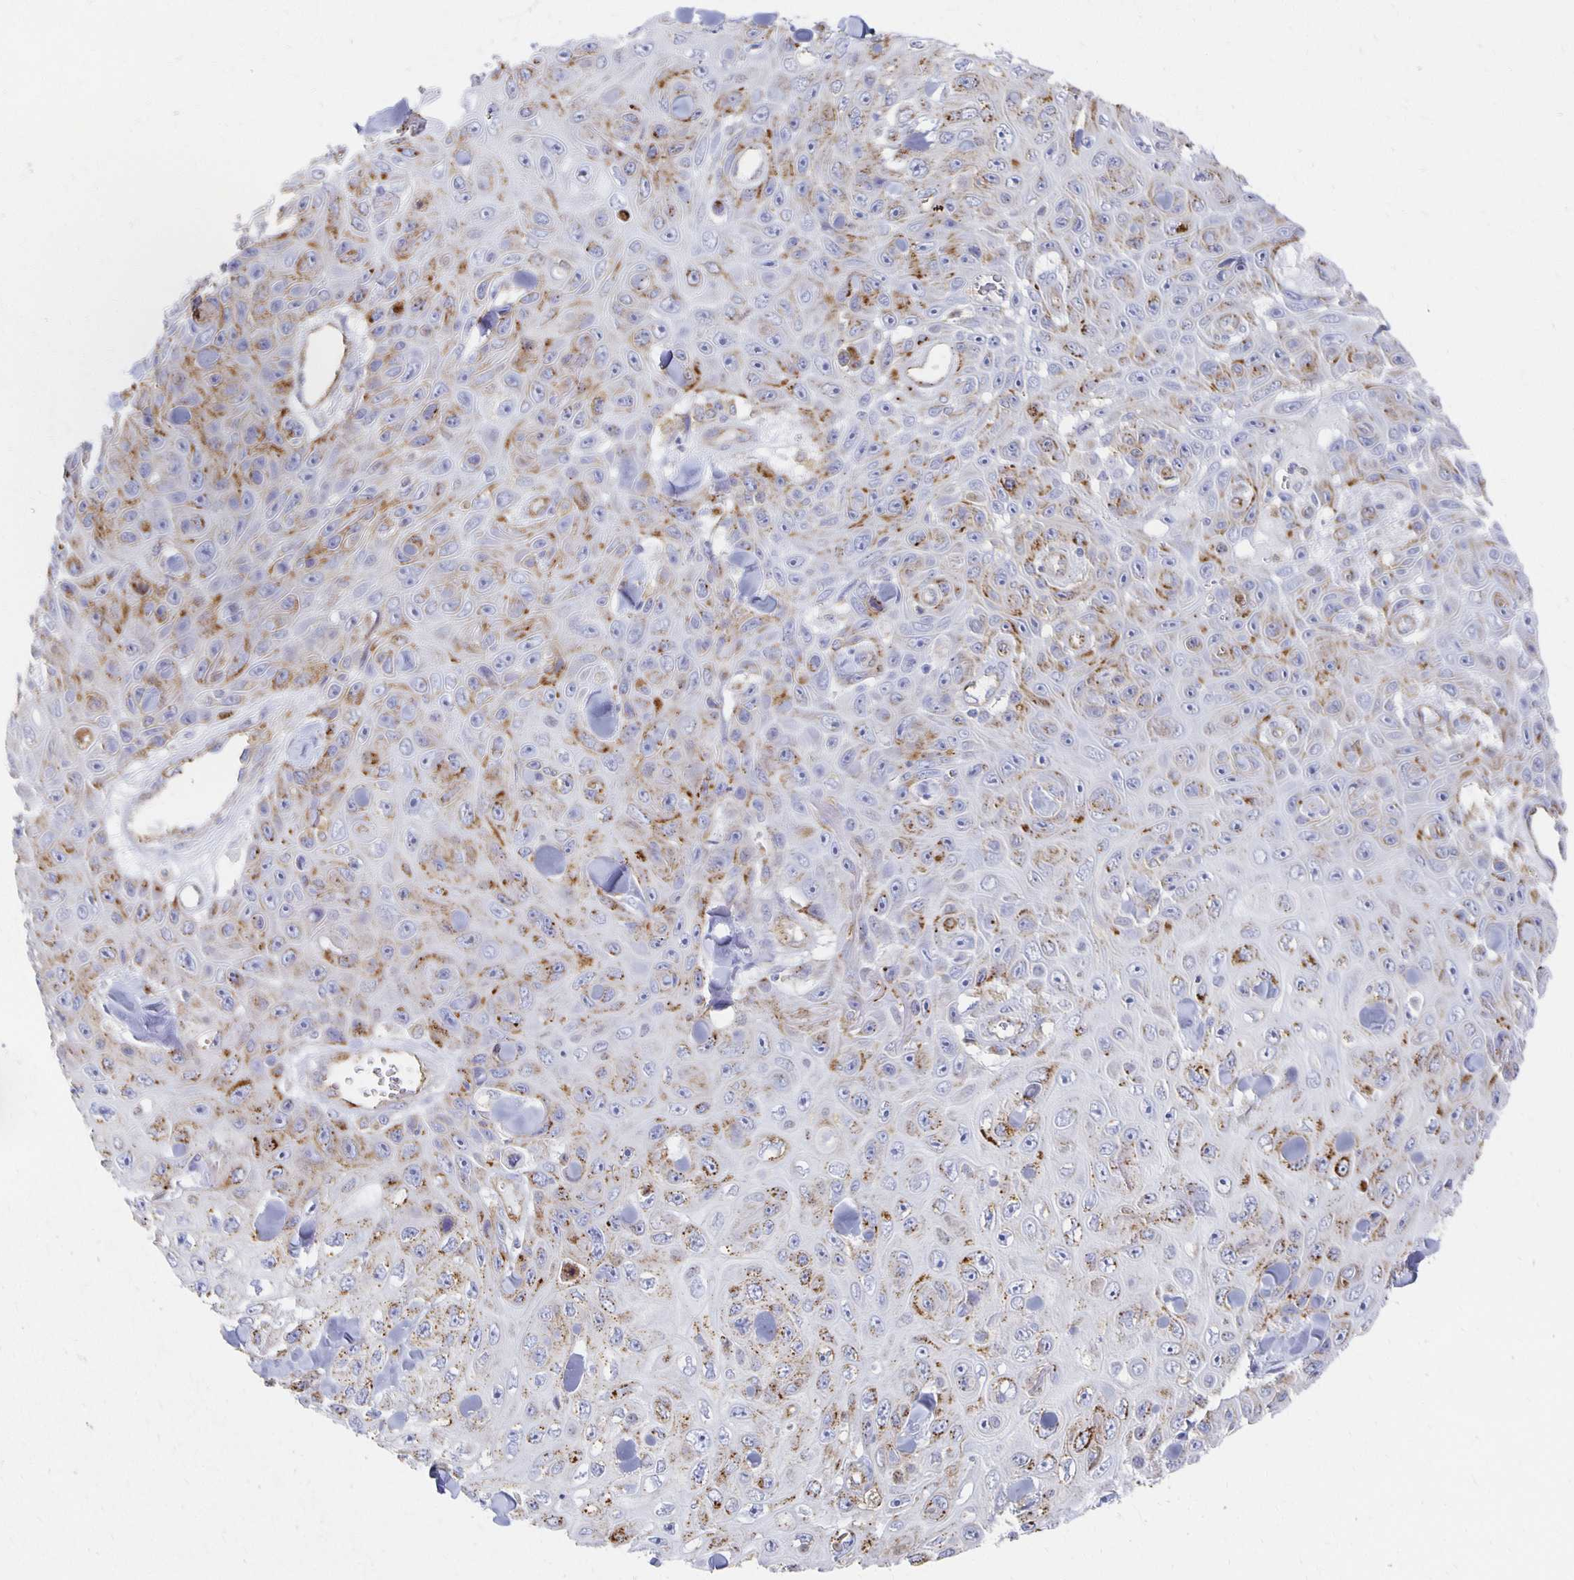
{"staining": {"intensity": "moderate", "quantity": ">75%", "location": "cytoplasmic/membranous"}, "tissue": "skin cancer", "cell_type": "Tumor cells", "image_type": "cancer", "snomed": [{"axis": "morphology", "description": "Squamous cell carcinoma, NOS"}, {"axis": "topography", "description": "Skin"}], "caption": "Brown immunohistochemical staining in human skin cancer (squamous cell carcinoma) shows moderate cytoplasmic/membranous expression in approximately >75% of tumor cells.", "gene": "TAAR1", "patient": {"sex": "male", "age": 82}}